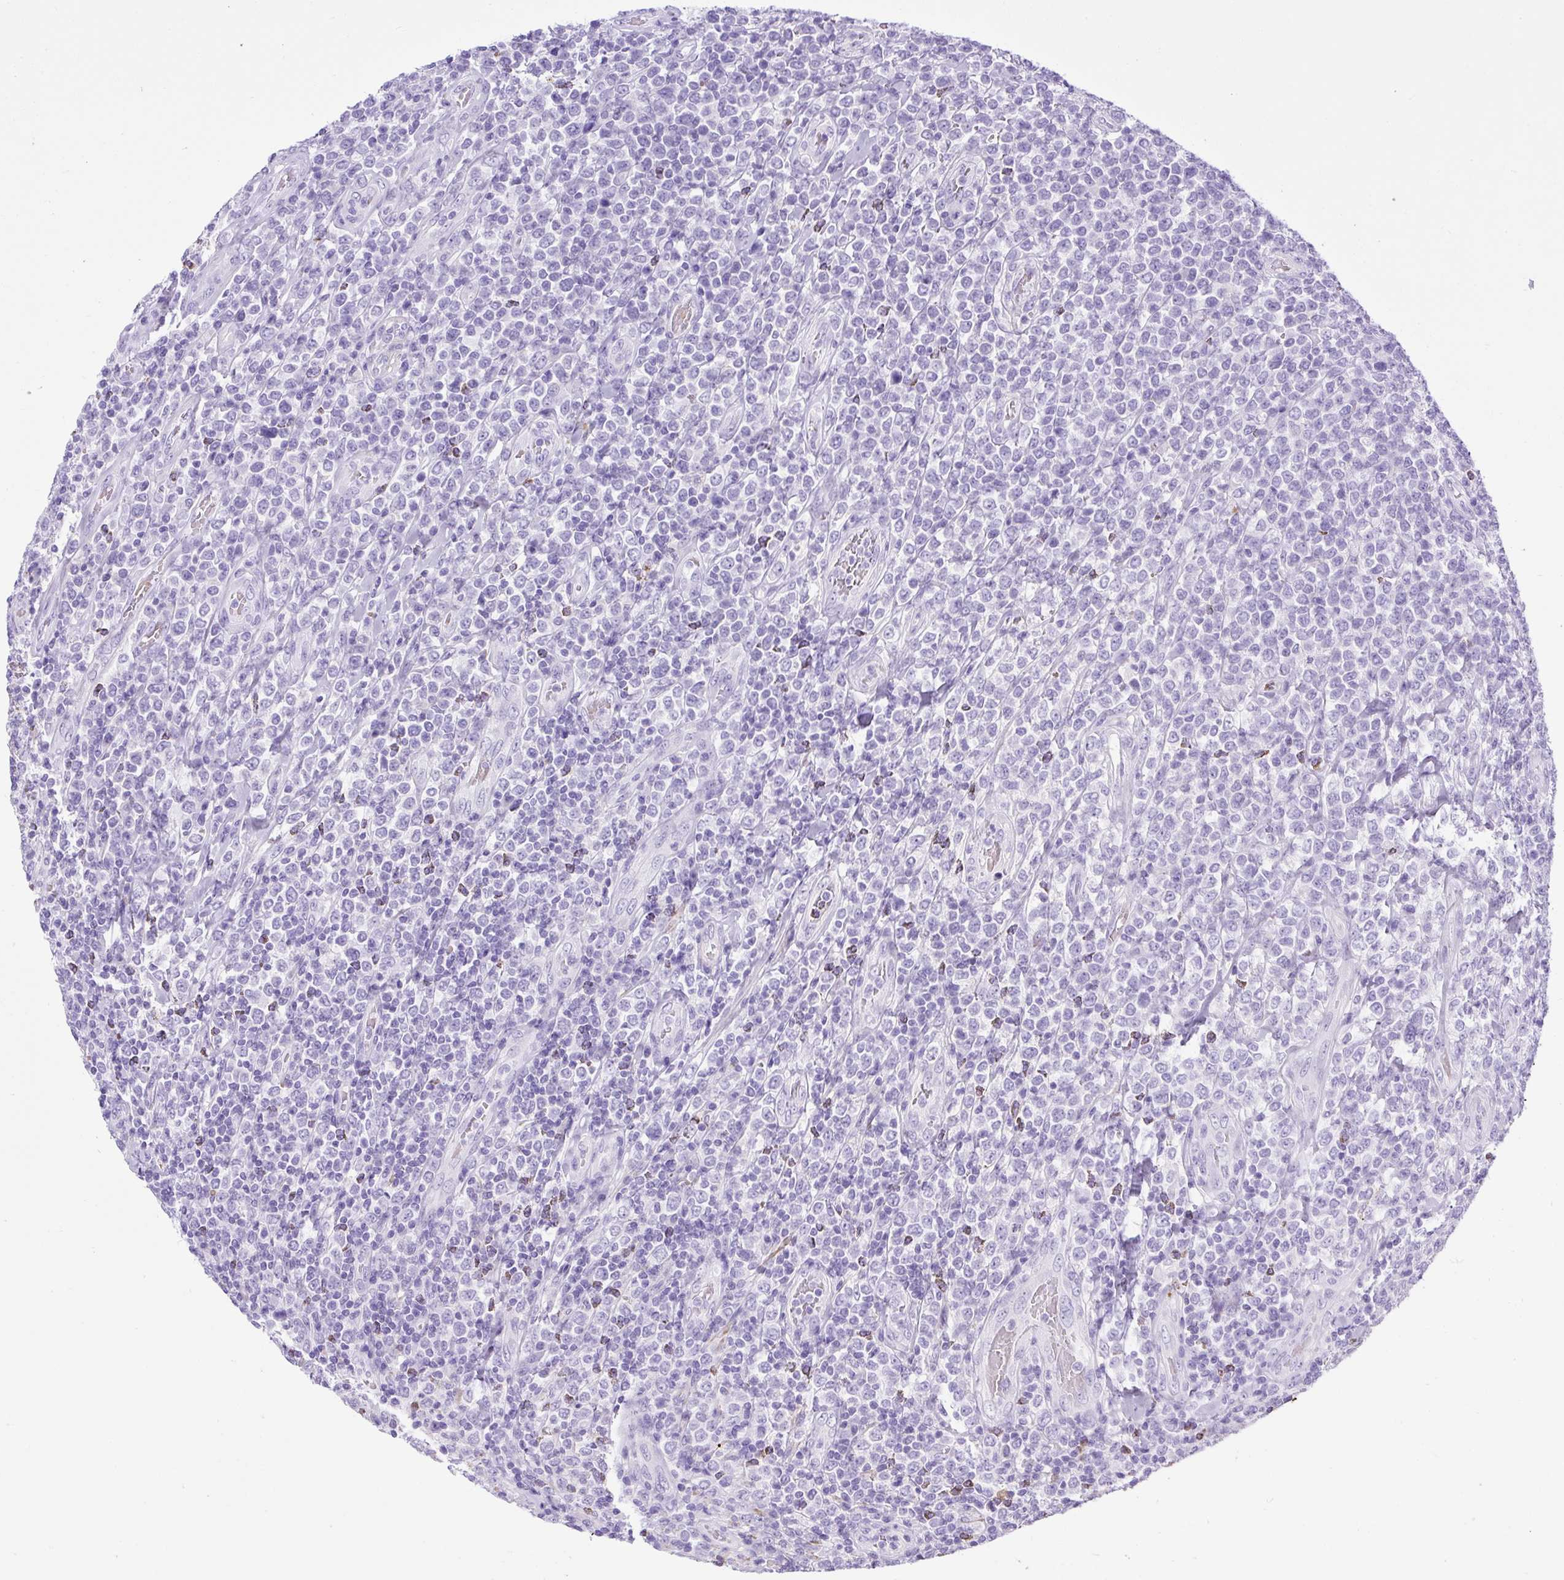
{"staining": {"intensity": "negative", "quantity": "none", "location": "none"}, "tissue": "lymphoma", "cell_type": "Tumor cells", "image_type": "cancer", "snomed": [{"axis": "morphology", "description": "Malignant lymphoma, non-Hodgkin's type, High grade"}, {"axis": "topography", "description": "Soft tissue"}], "caption": "Malignant lymphoma, non-Hodgkin's type (high-grade) was stained to show a protein in brown. There is no significant positivity in tumor cells. (IHC, brightfield microscopy, high magnification).", "gene": "VWA7", "patient": {"sex": "female", "age": 56}}